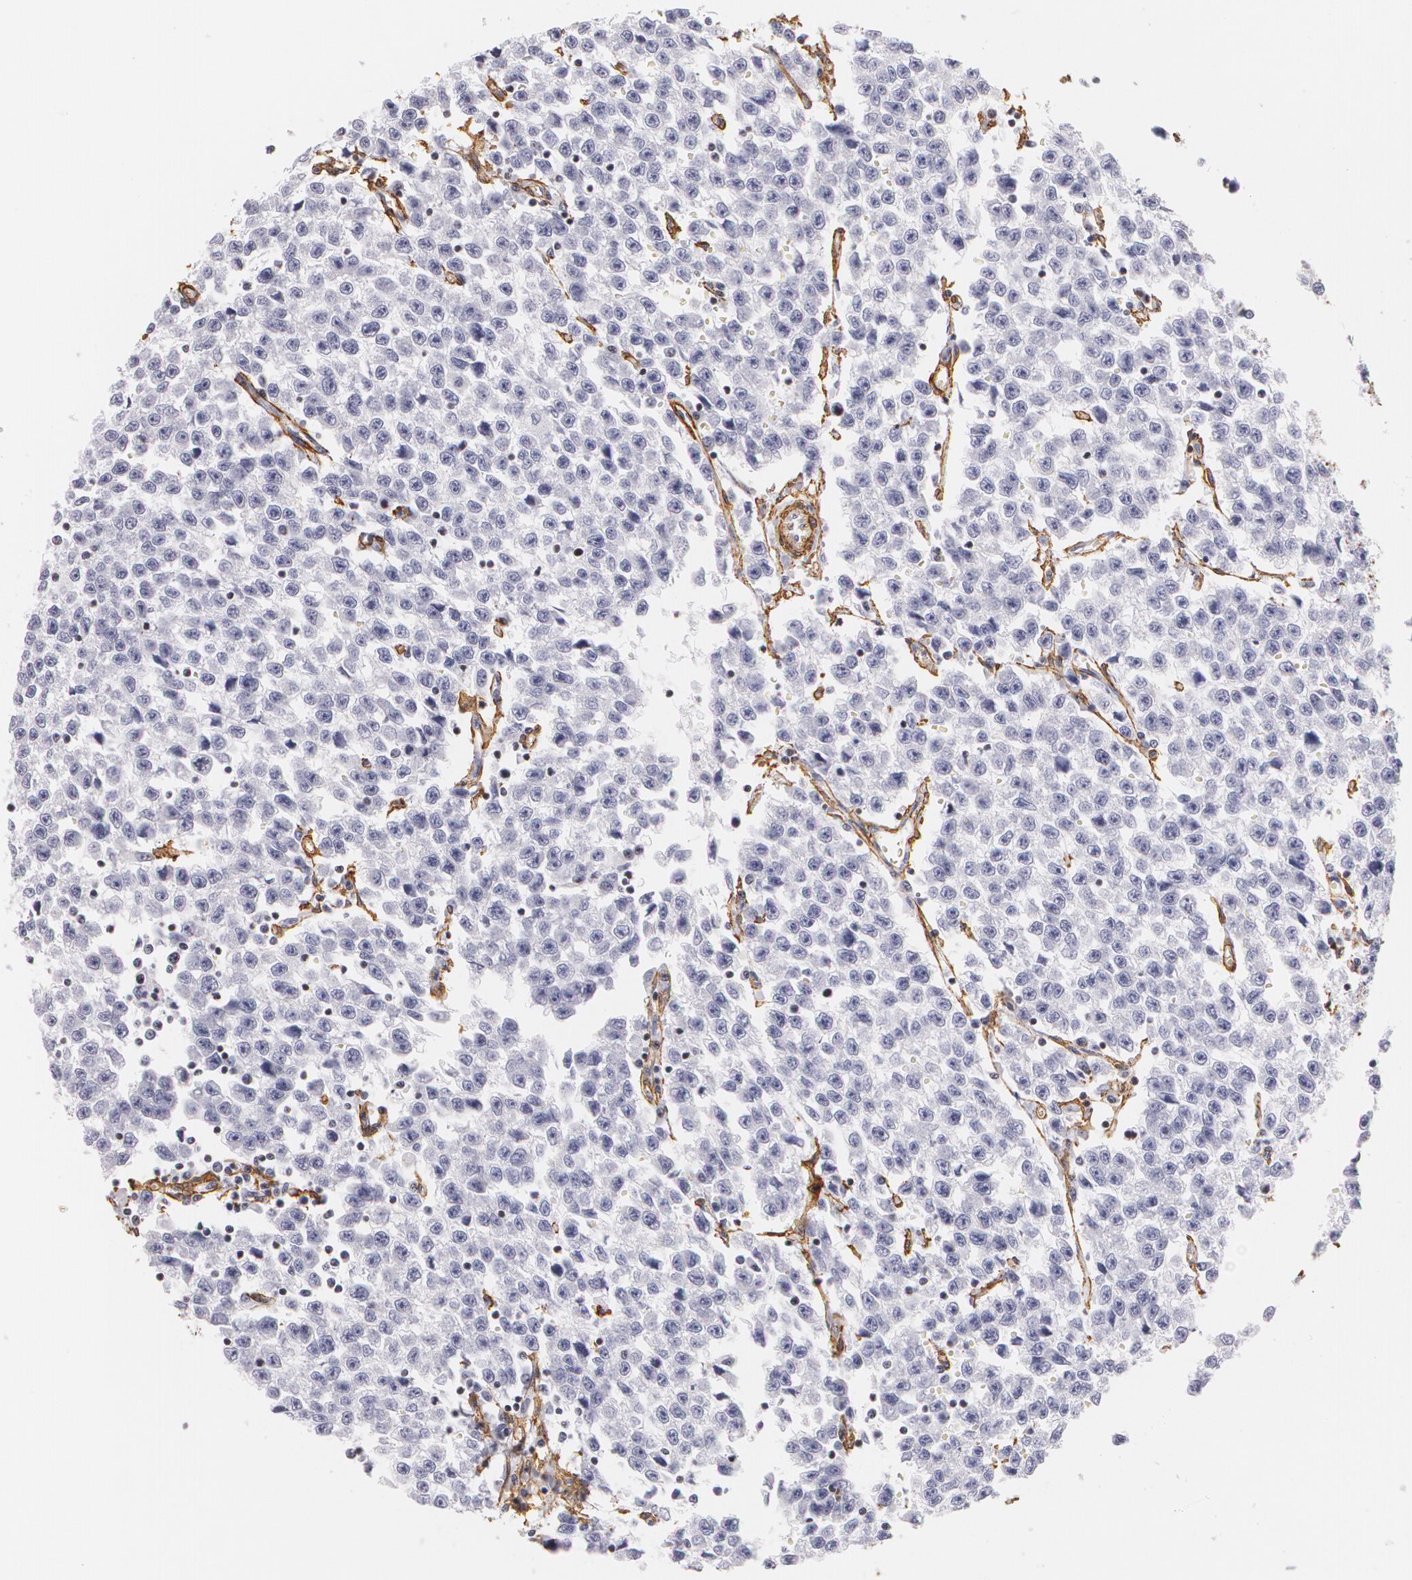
{"staining": {"intensity": "negative", "quantity": "none", "location": "none"}, "tissue": "testis cancer", "cell_type": "Tumor cells", "image_type": "cancer", "snomed": [{"axis": "morphology", "description": "Seminoma, NOS"}, {"axis": "topography", "description": "Testis"}], "caption": "Protein analysis of testis cancer exhibits no significant expression in tumor cells. (DAB immunohistochemistry, high magnification).", "gene": "VAMP1", "patient": {"sex": "male", "age": 35}}